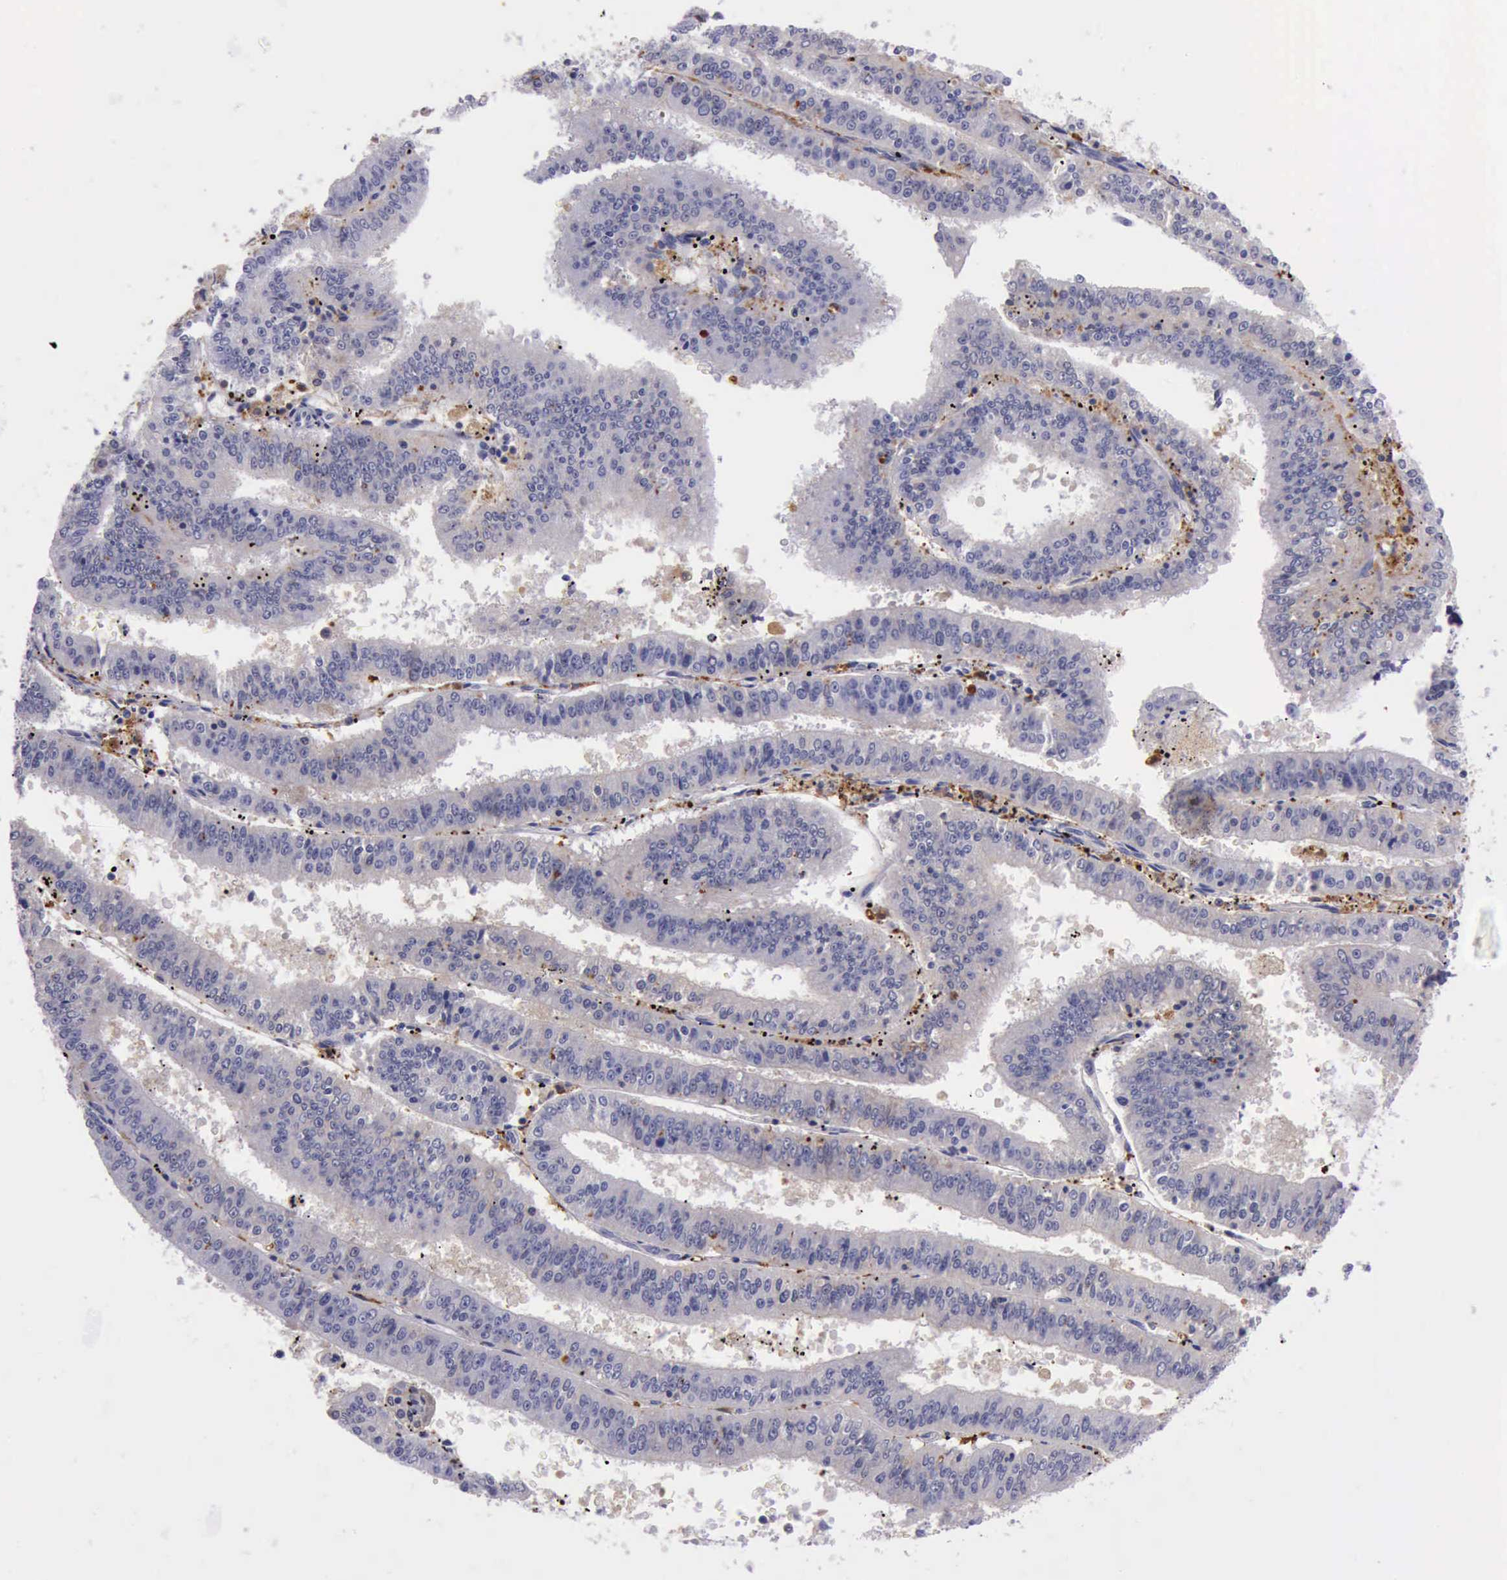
{"staining": {"intensity": "weak", "quantity": "<25%", "location": "cytoplasmic/membranous,nuclear"}, "tissue": "endometrial cancer", "cell_type": "Tumor cells", "image_type": "cancer", "snomed": [{"axis": "morphology", "description": "Adenocarcinoma, NOS"}, {"axis": "topography", "description": "Endometrium"}], "caption": "Tumor cells are negative for brown protein staining in endometrial cancer.", "gene": "TYMP", "patient": {"sex": "female", "age": 66}}